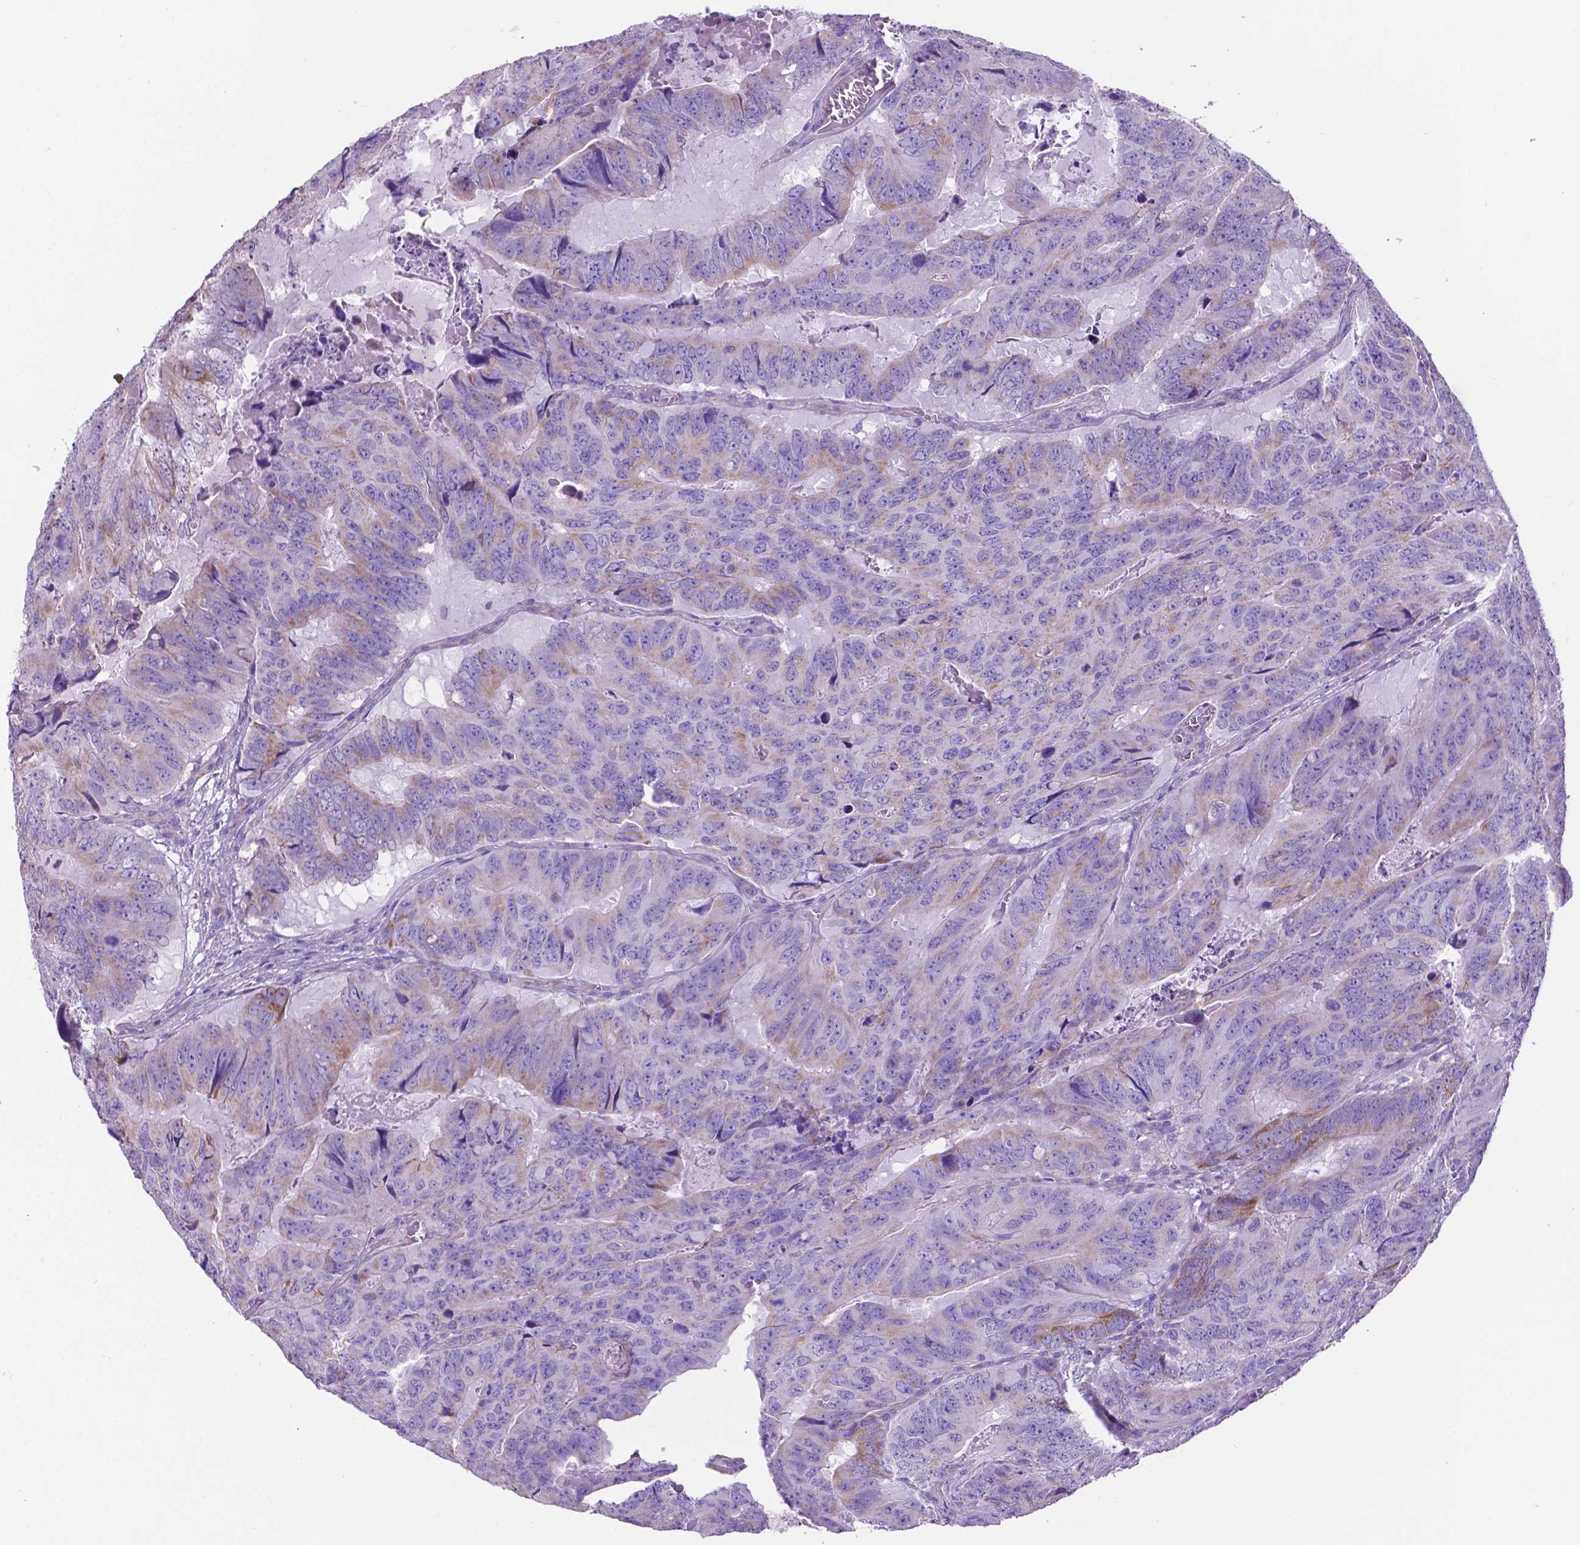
{"staining": {"intensity": "moderate", "quantity": "<25%", "location": "cytoplasmic/membranous"}, "tissue": "colorectal cancer", "cell_type": "Tumor cells", "image_type": "cancer", "snomed": [{"axis": "morphology", "description": "Adenocarcinoma, NOS"}, {"axis": "topography", "description": "Colon"}], "caption": "Immunohistochemistry (IHC) image of human adenocarcinoma (colorectal) stained for a protein (brown), which displays low levels of moderate cytoplasmic/membranous positivity in about <25% of tumor cells.", "gene": "TMEM121B", "patient": {"sex": "male", "age": 79}}